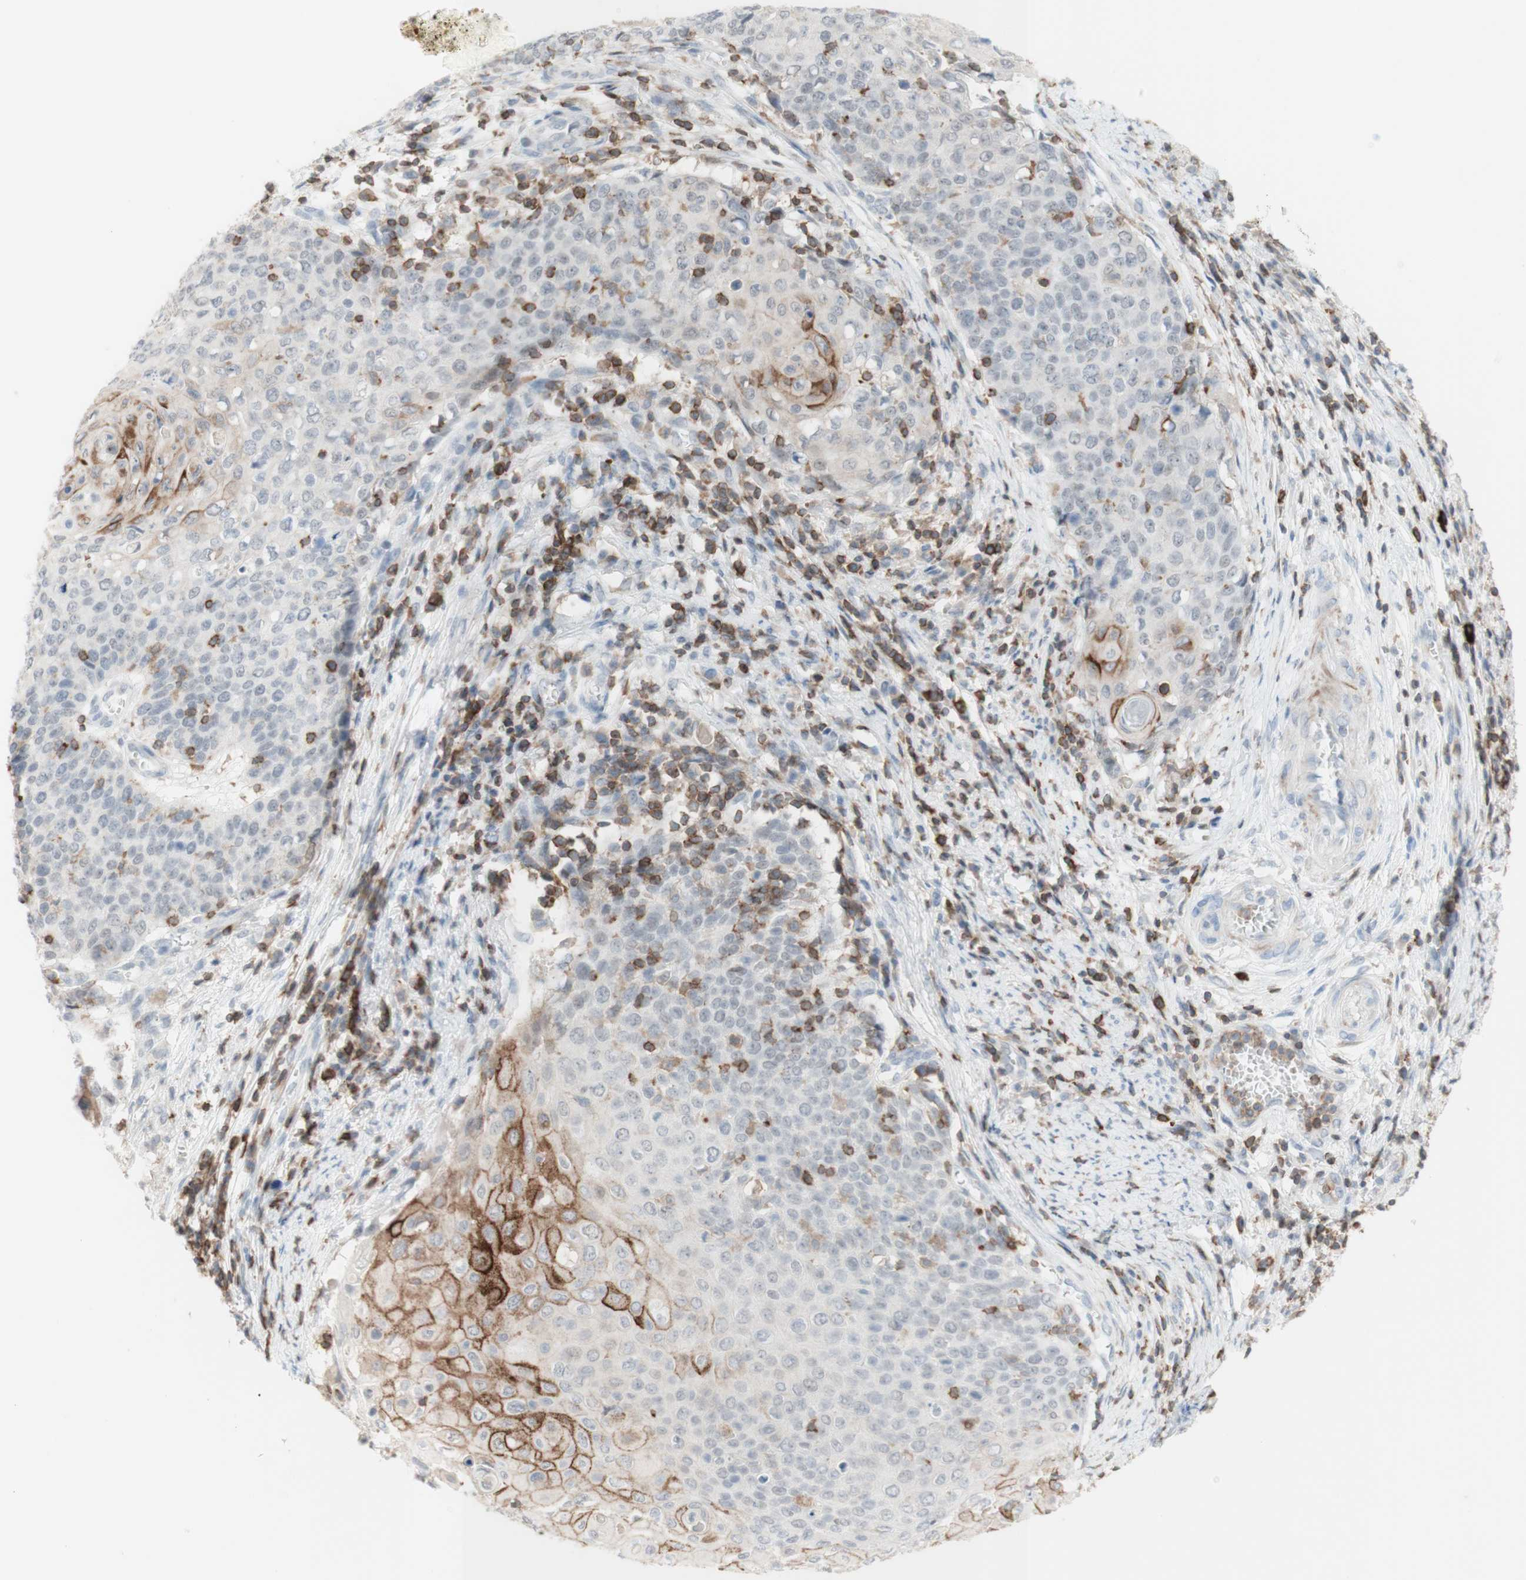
{"staining": {"intensity": "strong", "quantity": "<25%", "location": "cytoplasmic/membranous"}, "tissue": "cervical cancer", "cell_type": "Tumor cells", "image_type": "cancer", "snomed": [{"axis": "morphology", "description": "Squamous cell carcinoma, NOS"}, {"axis": "topography", "description": "Cervix"}], "caption": "This histopathology image shows immunohistochemistry (IHC) staining of human cervical squamous cell carcinoma, with medium strong cytoplasmic/membranous positivity in about <25% of tumor cells.", "gene": "SPINK6", "patient": {"sex": "female", "age": 39}}